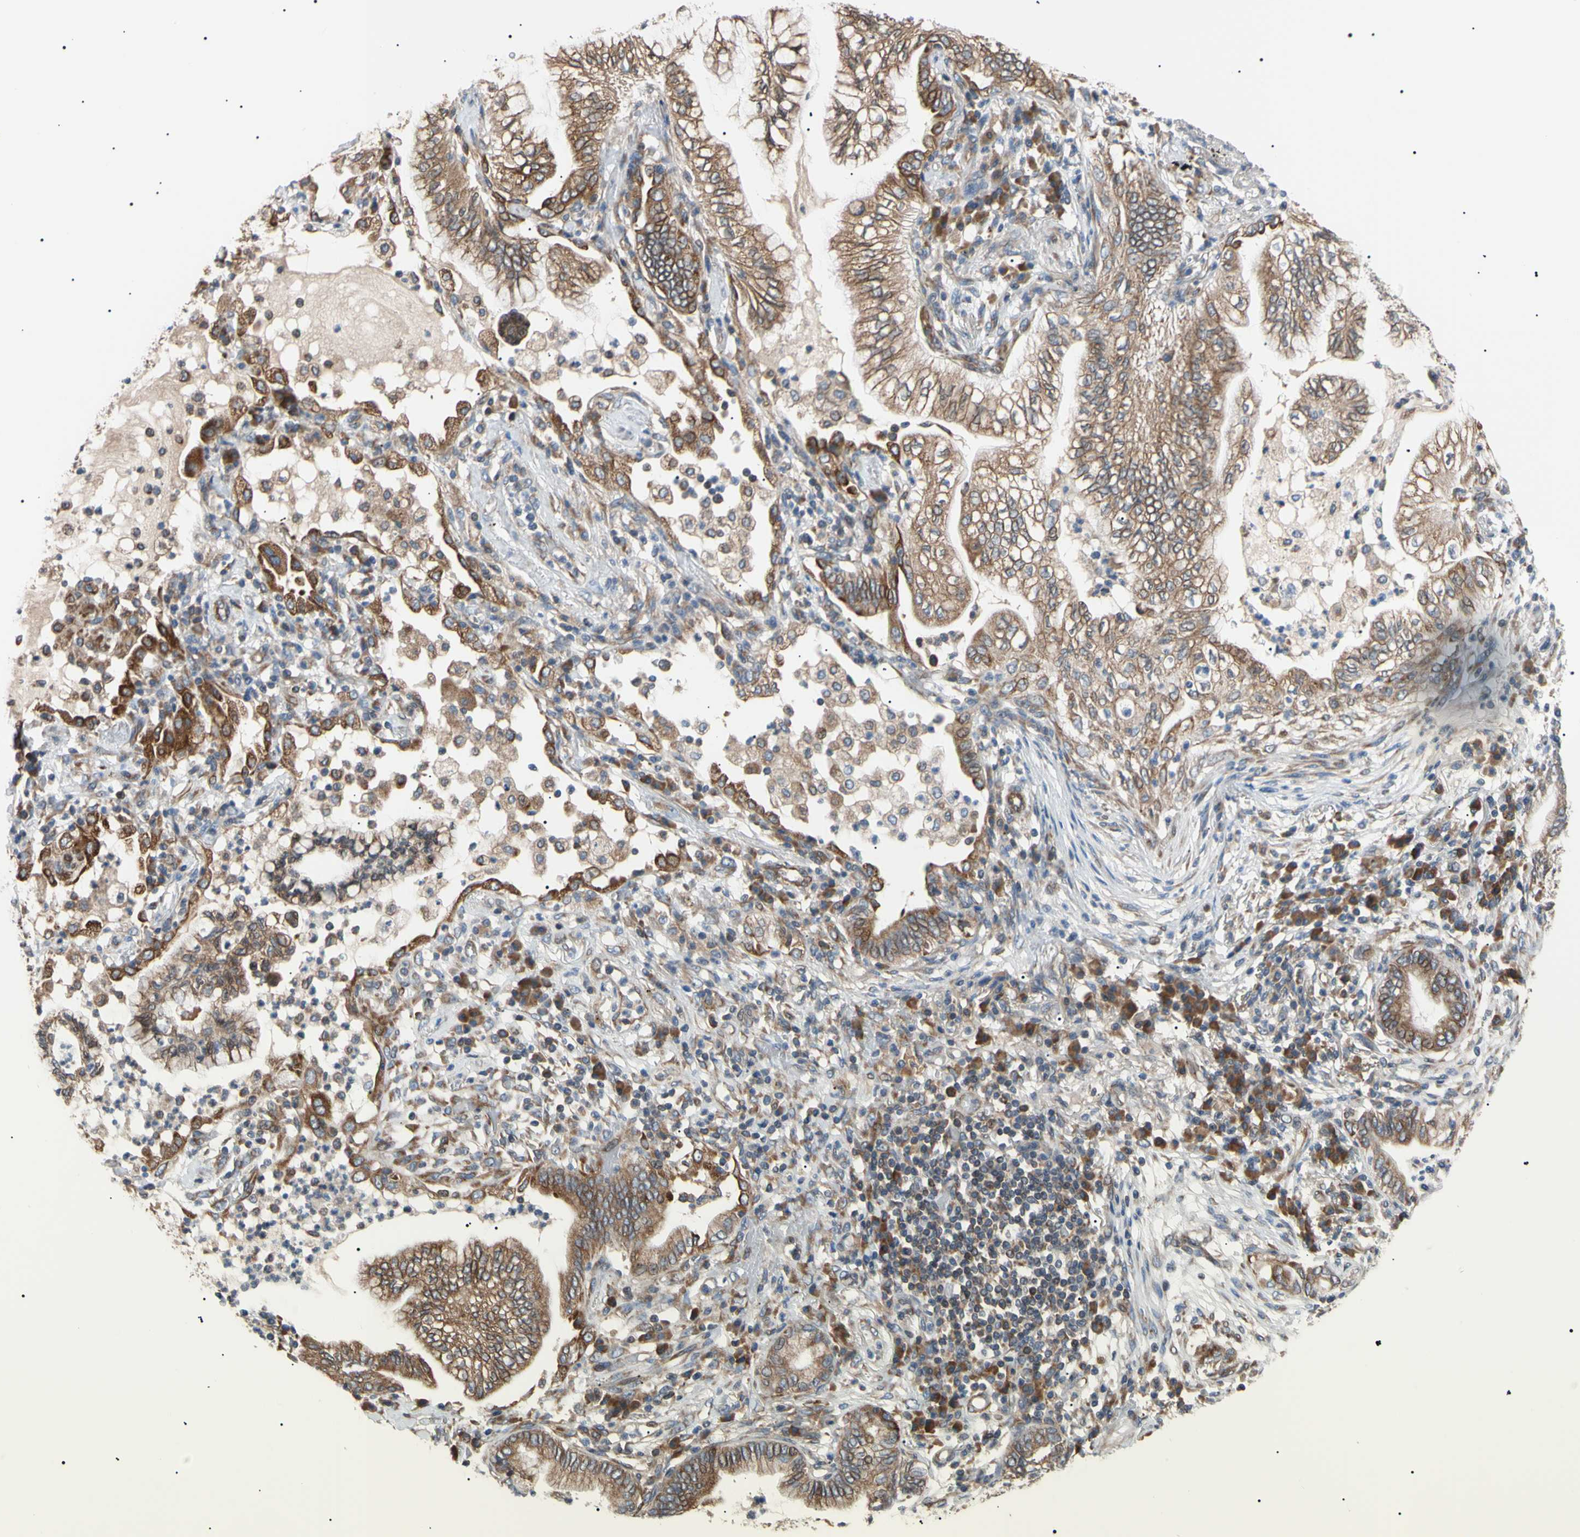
{"staining": {"intensity": "moderate", "quantity": ">75%", "location": "cytoplasmic/membranous"}, "tissue": "lung cancer", "cell_type": "Tumor cells", "image_type": "cancer", "snomed": [{"axis": "morphology", "description": "Normal tissue, NOS"}, {"axis": "morphology", "description": "Adenocarcinoma, NOS"}, {"axis": "topography", "description": "Bronchus"}, {"axis": "topography", "description": "Lung"}], "caption": "An immunohistochemistry photomicrograph of tumor tissue is shown. Protein staining in brown highlights moderate cytoplasmic/membranous positivity in lung adenocarcinoma within tumor cells.", "gene": "VAPA", "patient": {"sex": "female", "age": 70}}